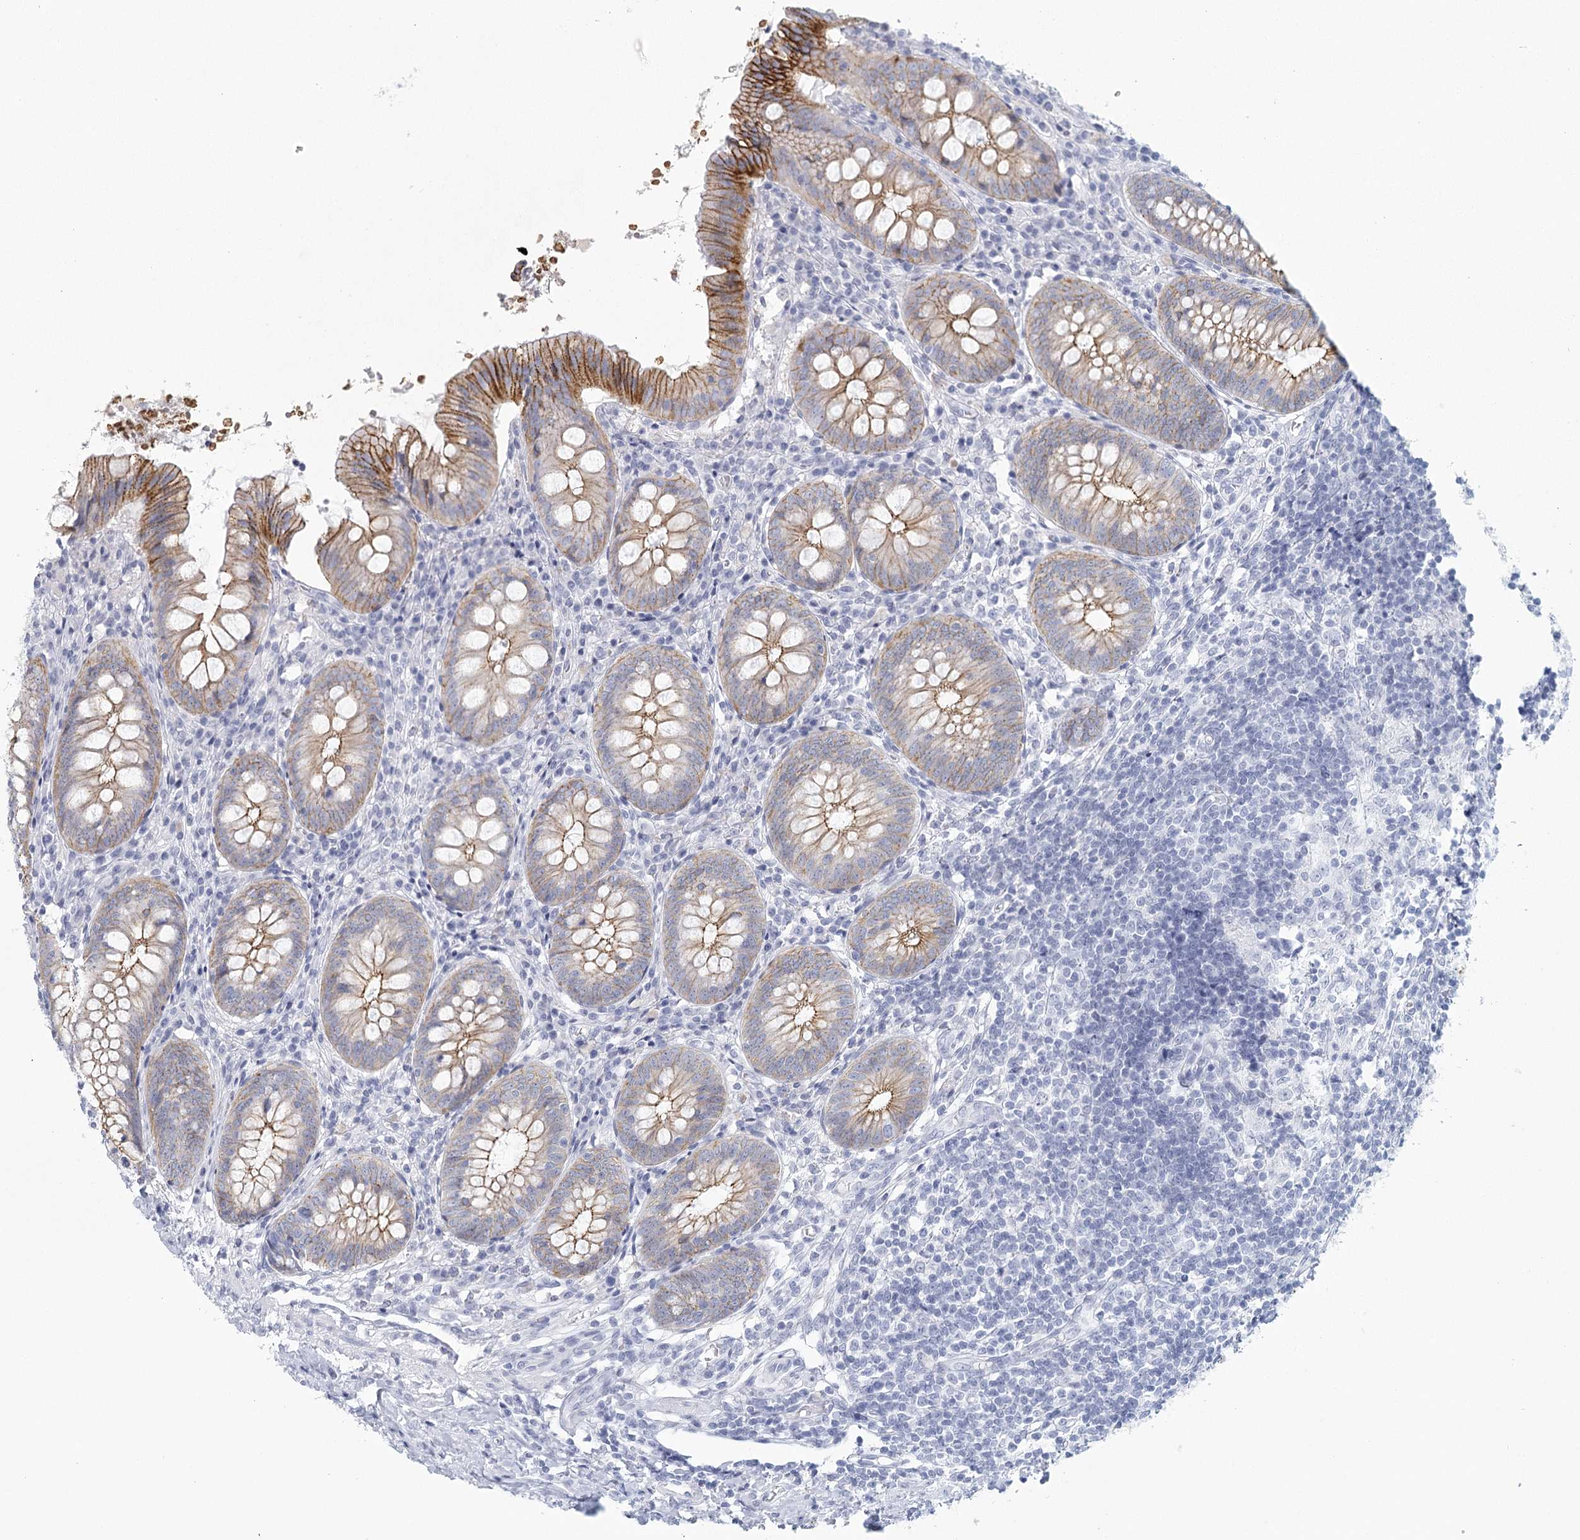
{"staining": {"intensity": "moderate", "quantity": ">75%", "location": "cytoplasmic/membranous"}, "tissue": "appendix", "cell_type": "Glandular cells", "image_type": "normal", "snomed": [{"axis": "morphology", "description": "Normal tissue, NOS"}, {"axis": "topography", "description": "Appendix"}], "caption": "Appendix stained with DAB immunohistochemistry (IHC) exhibits medium levels of moderate cytoplasmic/membranous staining in about >75% of glandular cells. (DAB IHC, brown staining for protein, blue staining for nuclei).", "gene": "WNT8B", "patient": {"sex": "female", "age": 54}}